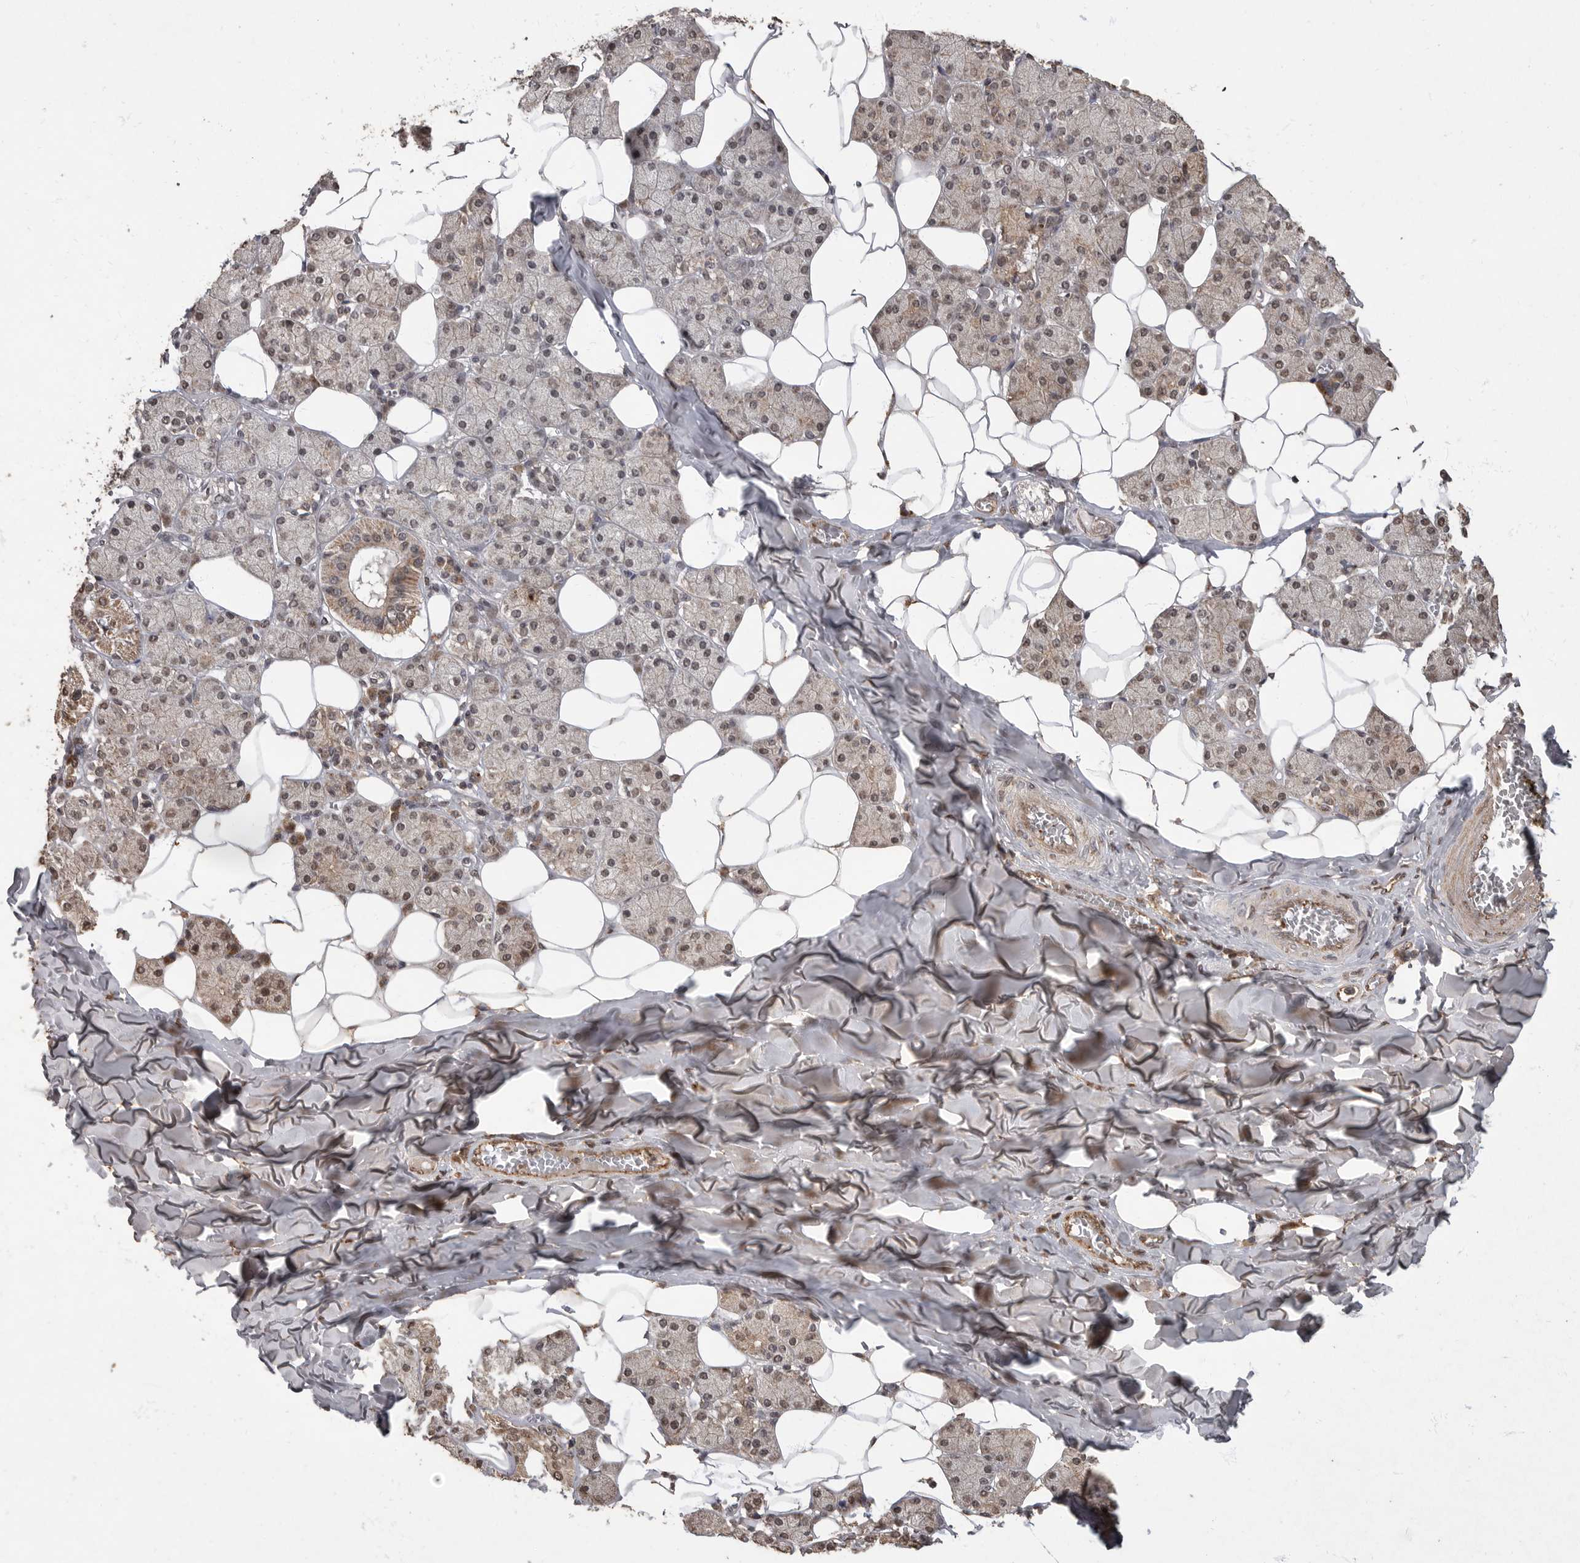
{"staining": {"intensity": "moderate", "quantity": "25%-75%", "location": "cytoplasmic/membranous,nuclear"}, "tissue": "salivary gland", "cell_type": "Glandular cells", "image_type": "normal", "snomed": [{"axis": "morphology", "description": "Normal tissue, NOS"}, {"axis": "topography", "description": "Salivary gland"}], "caption": "IHC of unremarkable salivary gland displays medium levels of moderate cytoplasmic/membranous,nuclear expression in about 25%-75% of glandular cells. (Brightfield microscopy of DAB IHC at high magnification).", "gene": "MAFG", "patient": {"sex": "female", "age": 33}}